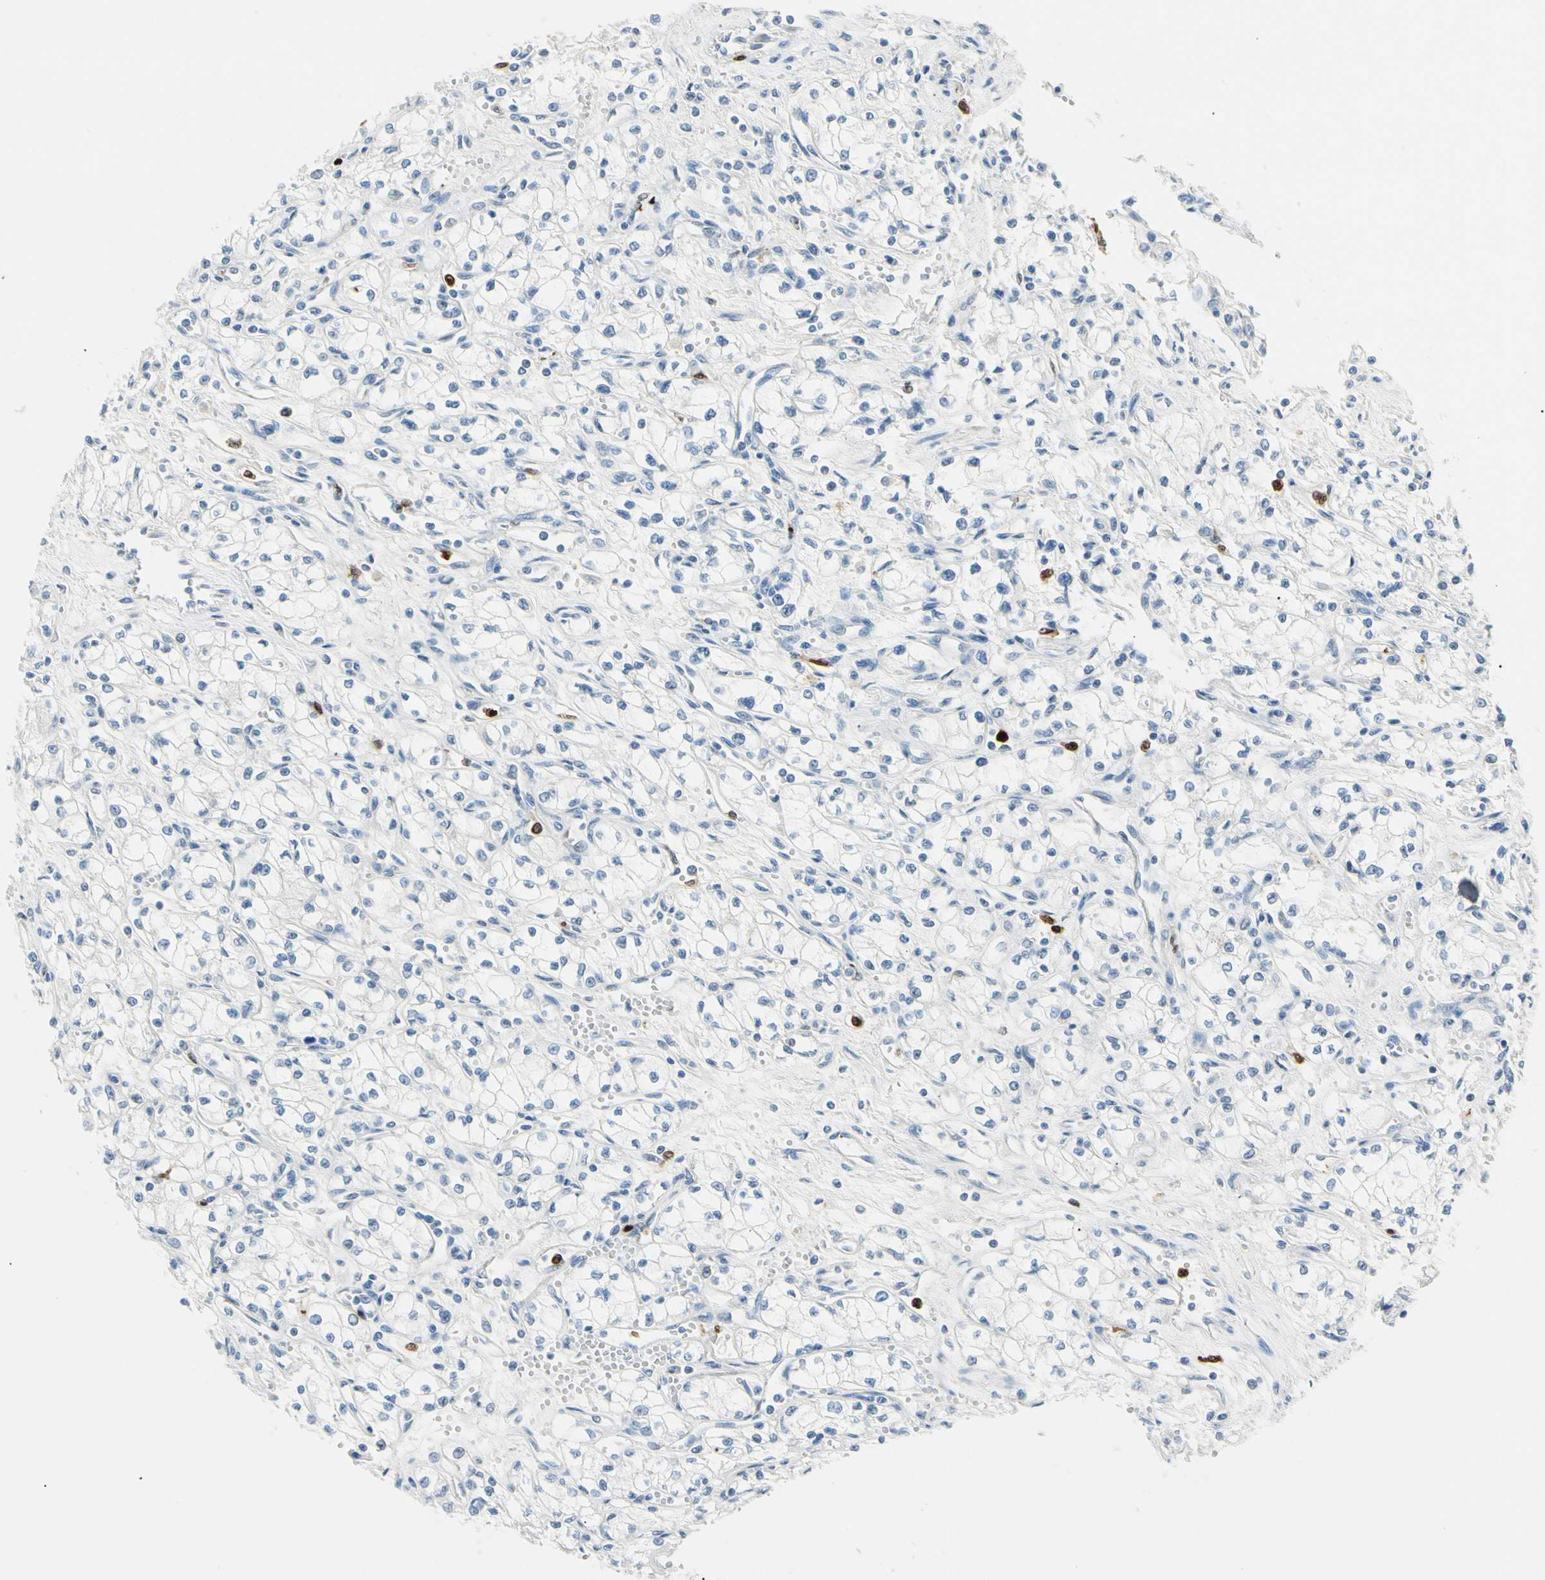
{"staining": {"intensity": "negative", "quantity": "none", "location": "none"}, "tissue": "renal cancer", "cell_type": "Tumor cells", "image_type": "cancer", "snomed": [{"axis": "morphology", "description": "Normal tissue, NOS"}, {"axis": "morphology", "description": "Adenocarcinoma, NOS"}, {"axis": "topography", "description": "Kidney"}], "caption": "This histopathology image is of renal cancer (adenocarcinoma) stained with immunohistochemistry (IHC) to label a protein in brown with the nuclei are counter-stained blue. There is no expression in tumor cells.", "gene": "TRAF5", "patient": {"sex": "male", "age": 59}}